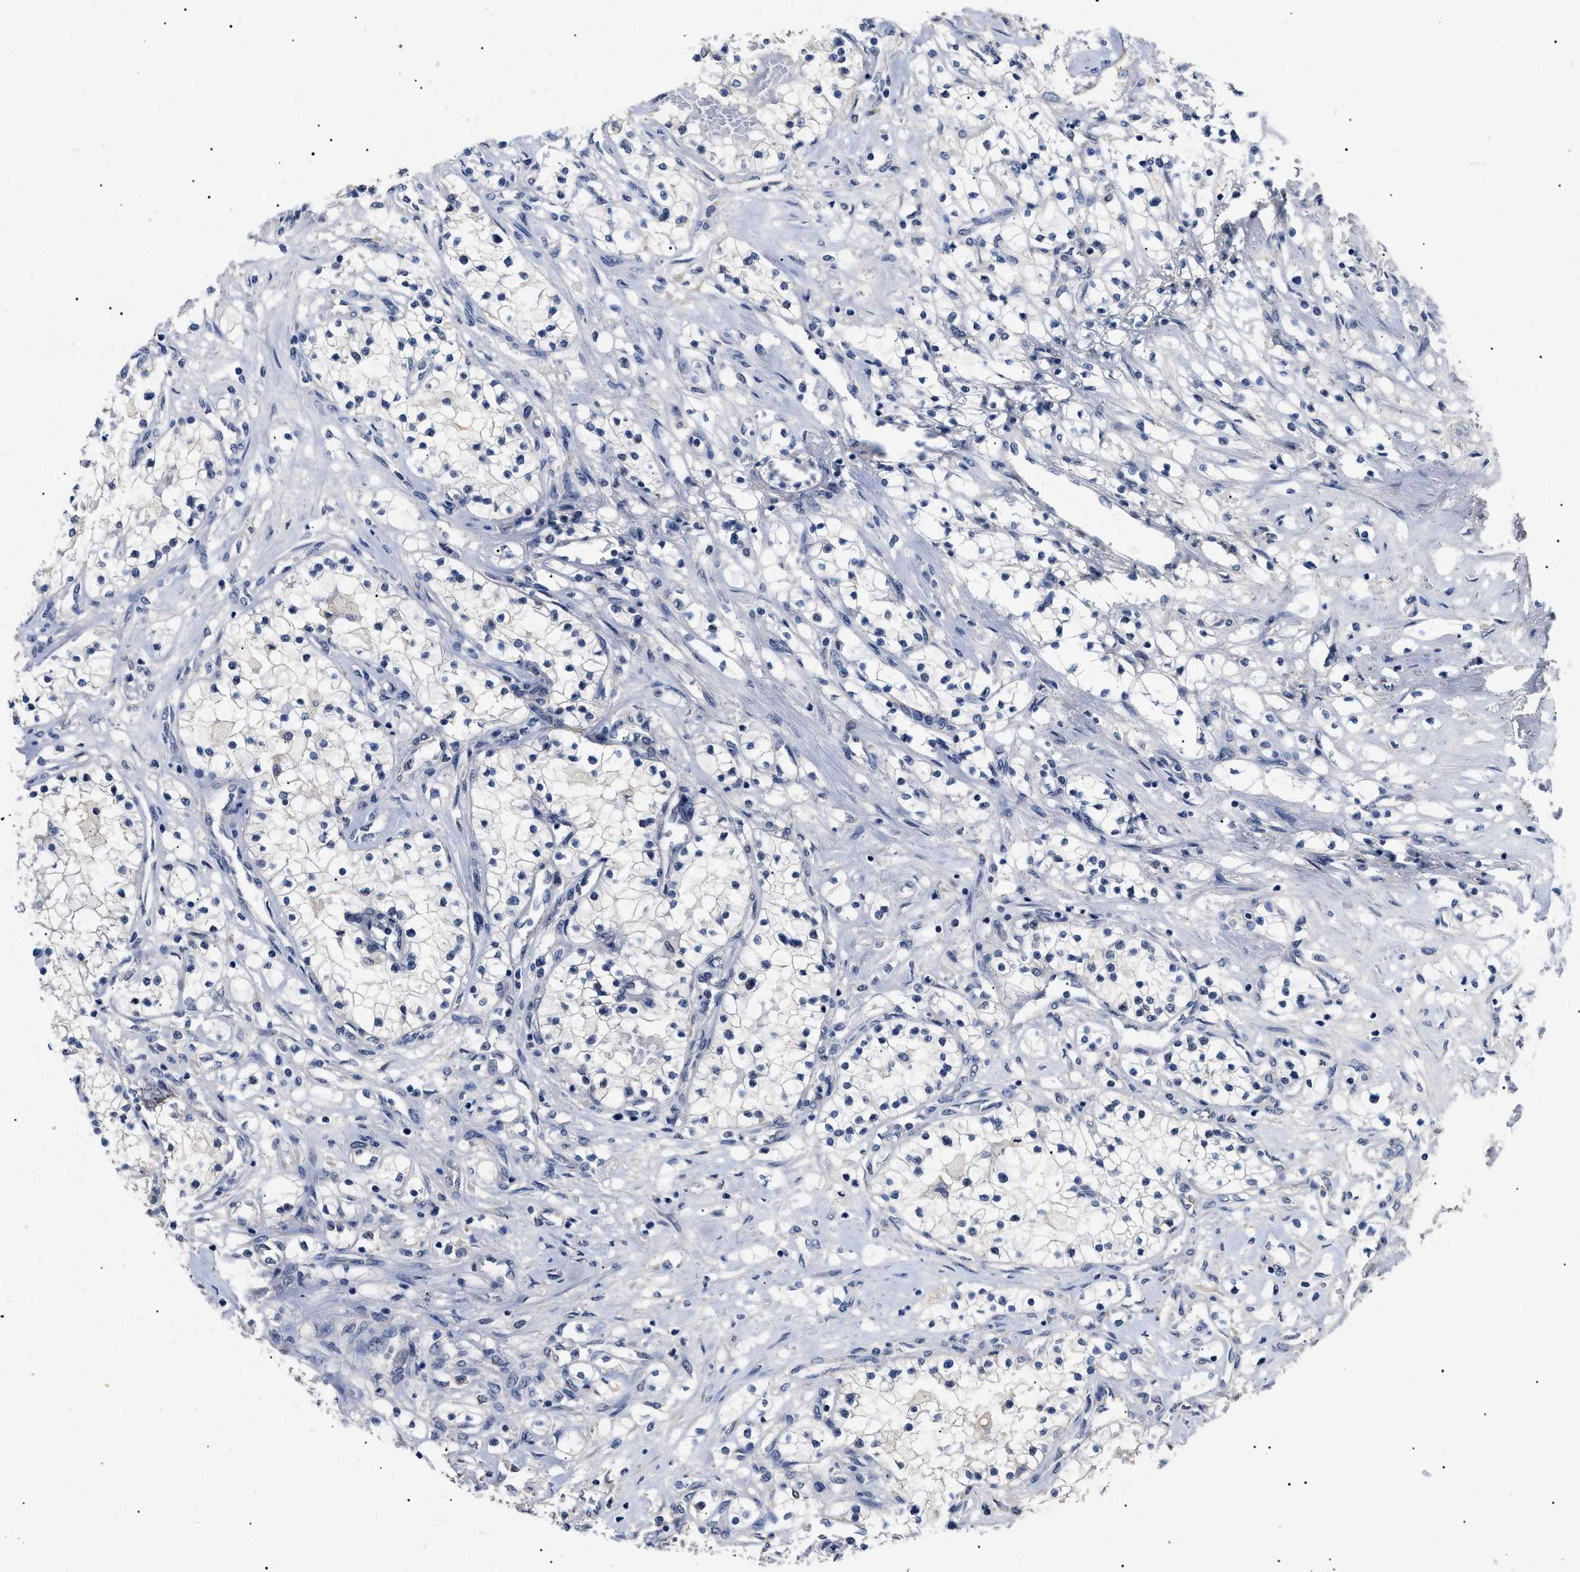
{"staining": {"intensity": "negative", "quantity": "none", "location": "none"}, "tissue": "renal cancer", "cell_type": "Tumor cells", "image_type": "cancer", "snomed": [{"axis": "morphology", "description": "Adenocarcinoma, NOS"}, {"axis": "topography", "description": "Kidney"}], "caption": "Renal cancer (adenocarcinoma) stained for a protein using immunohistochemistry demonstrates no expression tumor cells.", "gene": "PRRT2", "patient": {"sex": "male", "age": 68}}